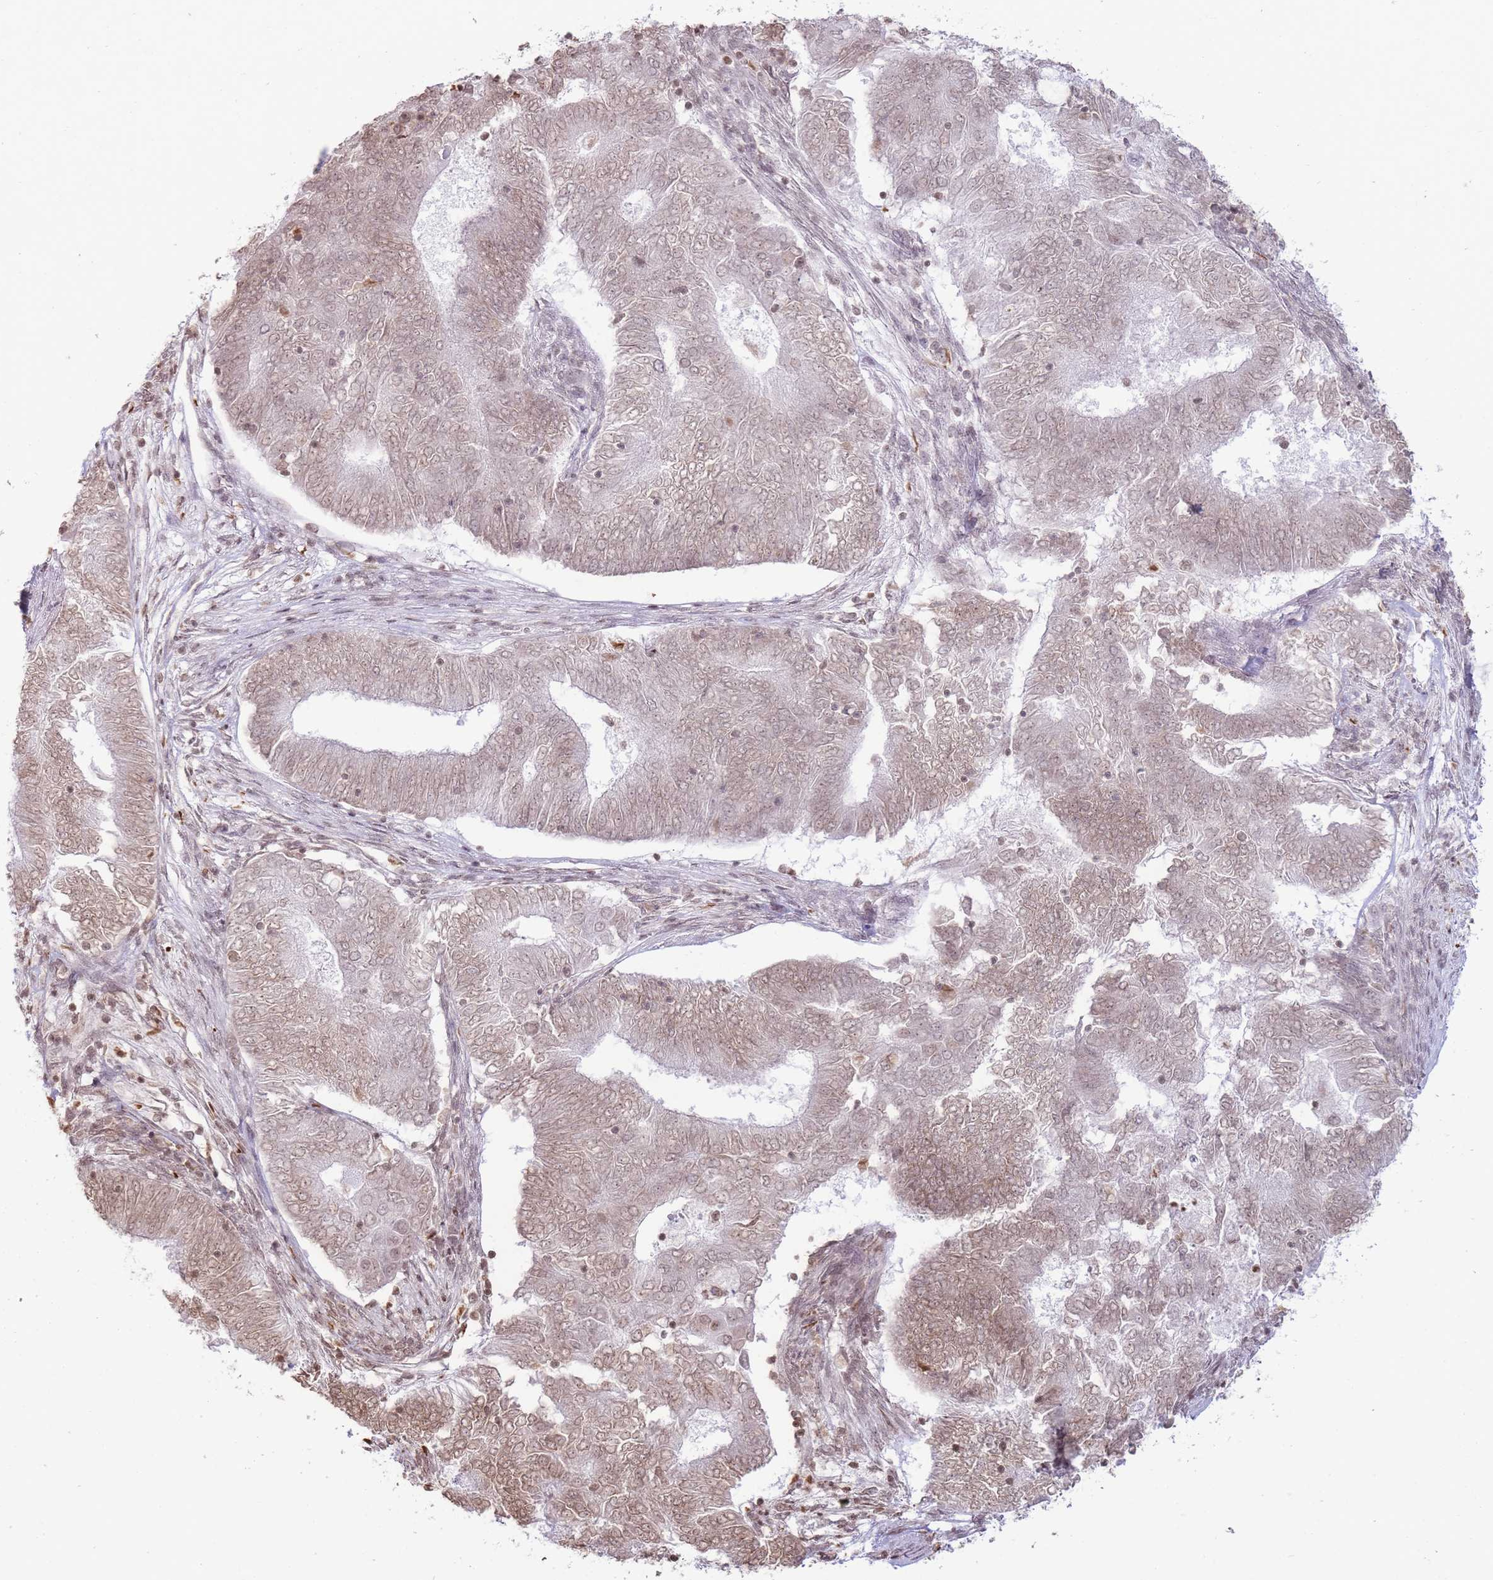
{"staining": {"intensity": "weak", "quantity": ">75%", "location": "nuclear"}, "tissue": "endometrial cancer", "cell_type": "Tumor cells", "image_type": "cancer", "snomed": [{"axis": "morphology", "description": "Adenocarcinoma, NOS"}, {"axis": "topography", "description": "Endometrium"}], "caption": "Human endometrial cancer stained with a protein marker shows weak staining in tumor cells.", "gene": "SHISAL1", "patient": {"sex": "female", "age": 62}}